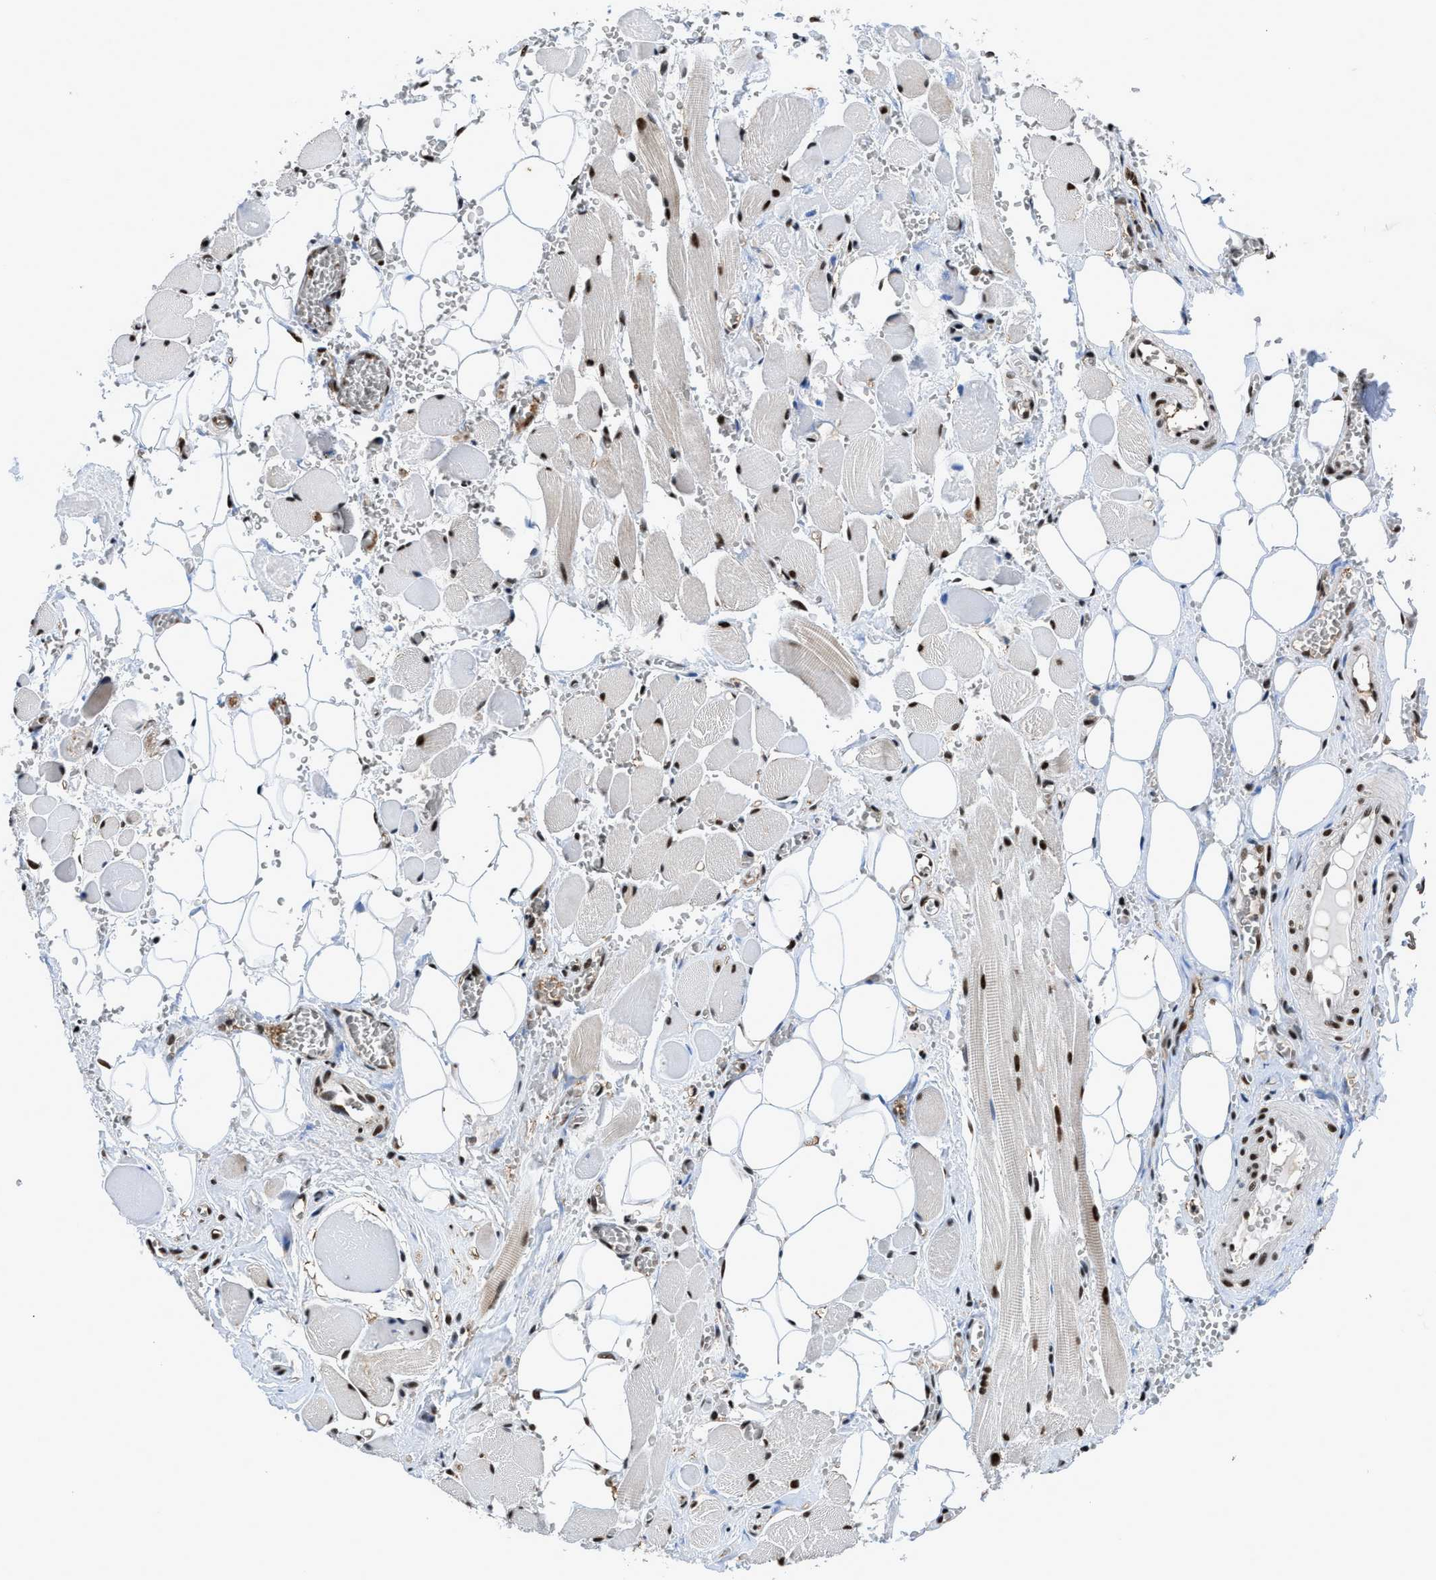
{"staining": {"intensity": "moderate", "quantity": ">75%", "location": "cytoplasmic/membranous,nuclear"}, "tissue": "adipose tissue", "cell_type": "Adipocytes", "image_type": "normal", "snomed": [{"axis": "morphology", "description": "Squamous cell carcinoma, NOS"}, {"axis": "topography", "description": "Oral tissue"}, {"axis": "topography", "description": "Head-Neck"}], "caption": "This image shows IHC staining of benign adipose tissue, with medium moderate cytoplasmic/membranous,nuclear positivity in approximately >75% of adipocytes.", "gene": "HNRNPF", "patient": {"sex": "female", "age": 50}}